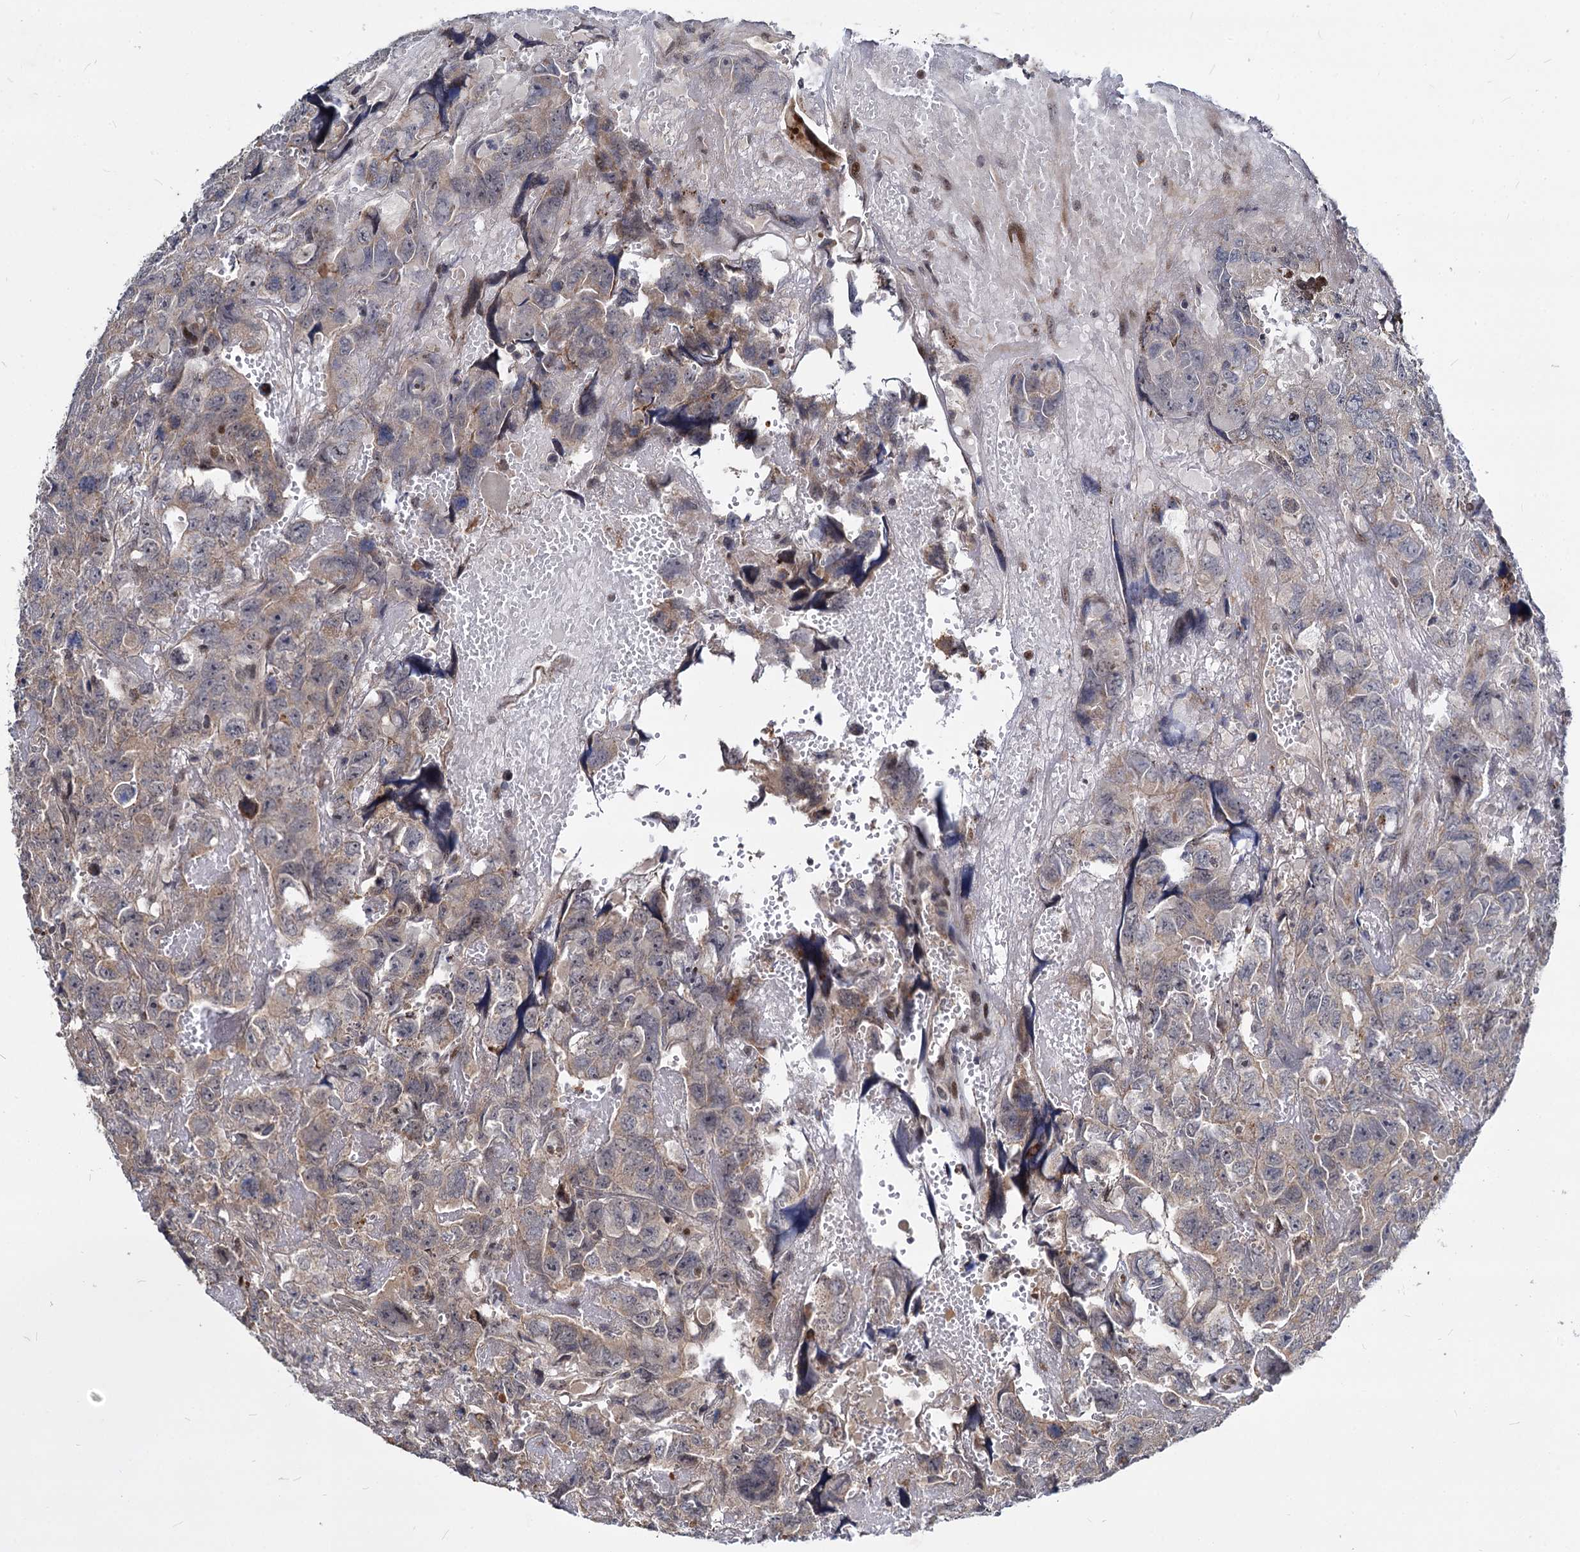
{"staining": {"intensity": "weak", "quantity": "25%-75%", "location": "cytoplasmic/membranous"}, "tissue": "testis cancer", "cell_type": "Tumor cells", "image_type": "cancer", "snomed": [{"axis": "morphology", "description": "Carcinoma, Embryonal, NOS"}, {"axis": "topography", "description": "Testis"}], "caption": "Embryonal carcinoma (testis) stained for a protein exhibits weak cytoplasmic/membranous positivity in tumor cells.", "gene": "MAML2", "patient": {"sex": "male", "age": 45}}